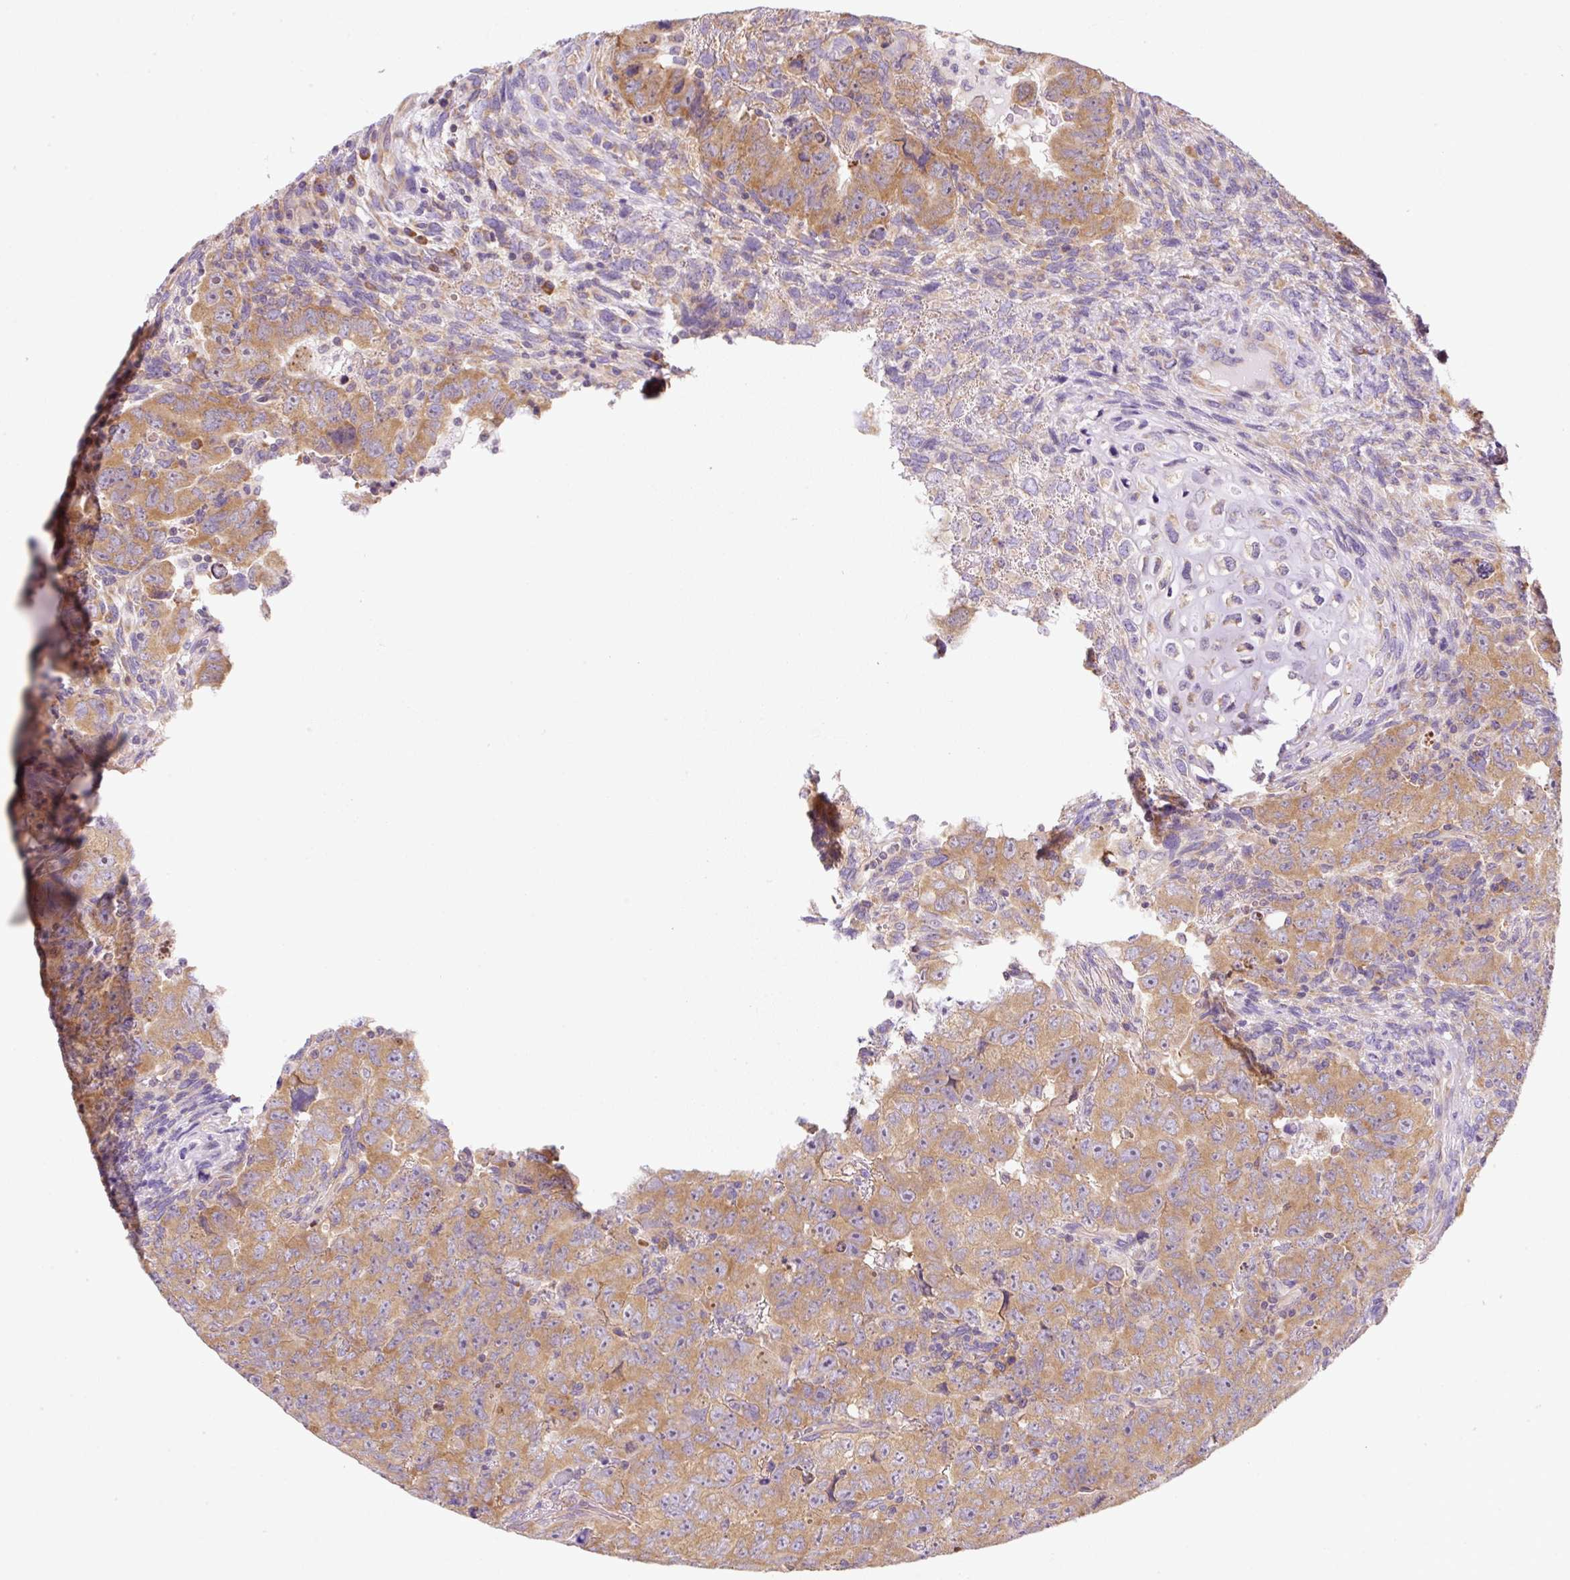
{"staining": {"intensity": "moderate", "quantity": ">75%", "location": "cytoplasmic/membranous"}, "tissue": "testis cancer", "cell_type": "Tumor cells", "image_type": "cancer", "snomed": [{"axis": "morphology", "description": "Carcinoma, Embryonal, NOS"}, {"axis": "topography", "description": "Testis"}], "caption": "Testis embryonal carcinoma was stained to show a protein in brown. There is medium levels of moderate cytoplasmic/membranous positivity in approximately >75% of tumor cells. (DAB (3,3'-diaminobenzidine) = brown stain, brightfield microscopy at high magnification).", "gene": "RPL18A", "patient": {"sex": "male", "age": 24}}